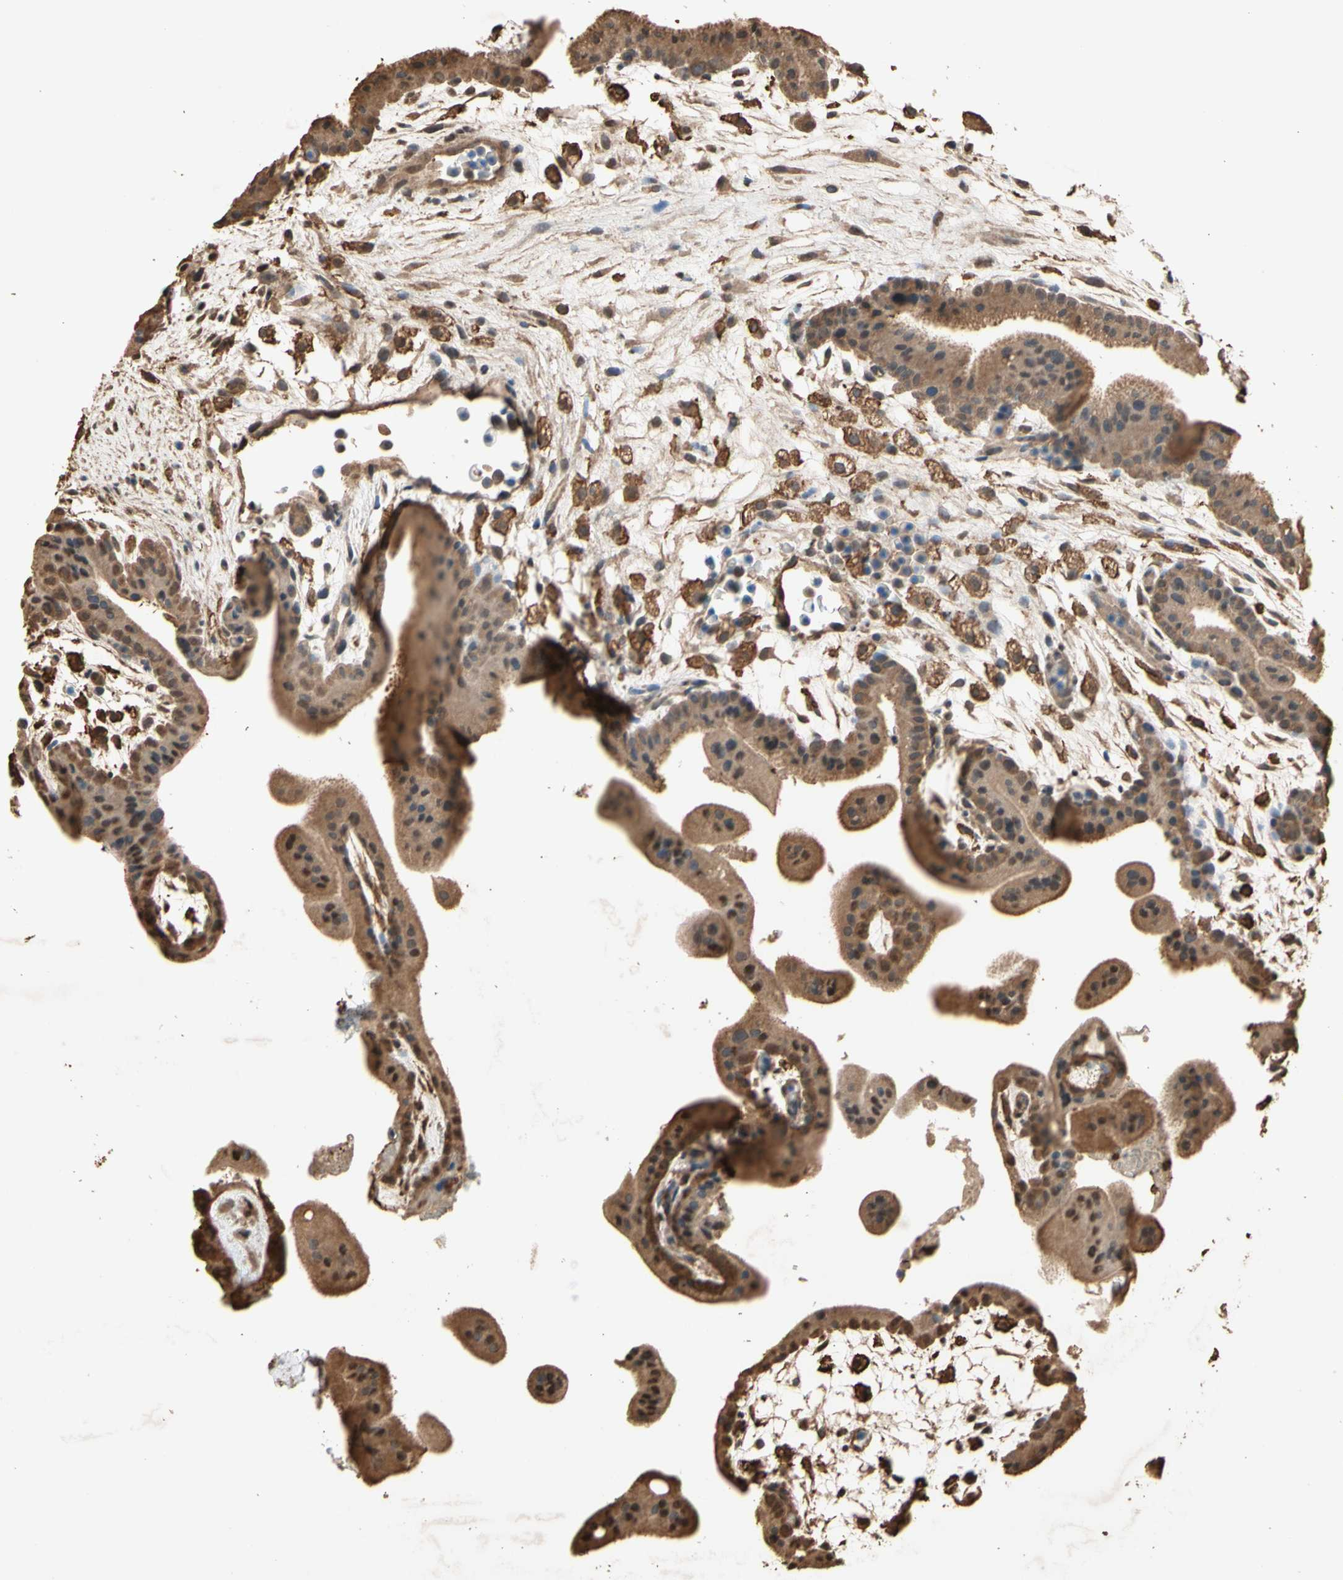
{"staining": {"intensity": "moderate", "quantity": ">75%", "location": "cytoplasmic/membranous"}, "tissue": "placenta", "cell_type": "Decidual cells", "image_type": "normal", "snomed": [{"axis": "morphology", "description": "Normal tissue, NOS"}, {"axis": "topography", "description": "Placenta"}], "caption": "Placenta stained with a brown dye reveals moderate cytoplasmic/membranous positive staining in about >75% of decidual cells.", "gene": "TNFSF13B", "patient": {"sex": "female", "age": 35}}